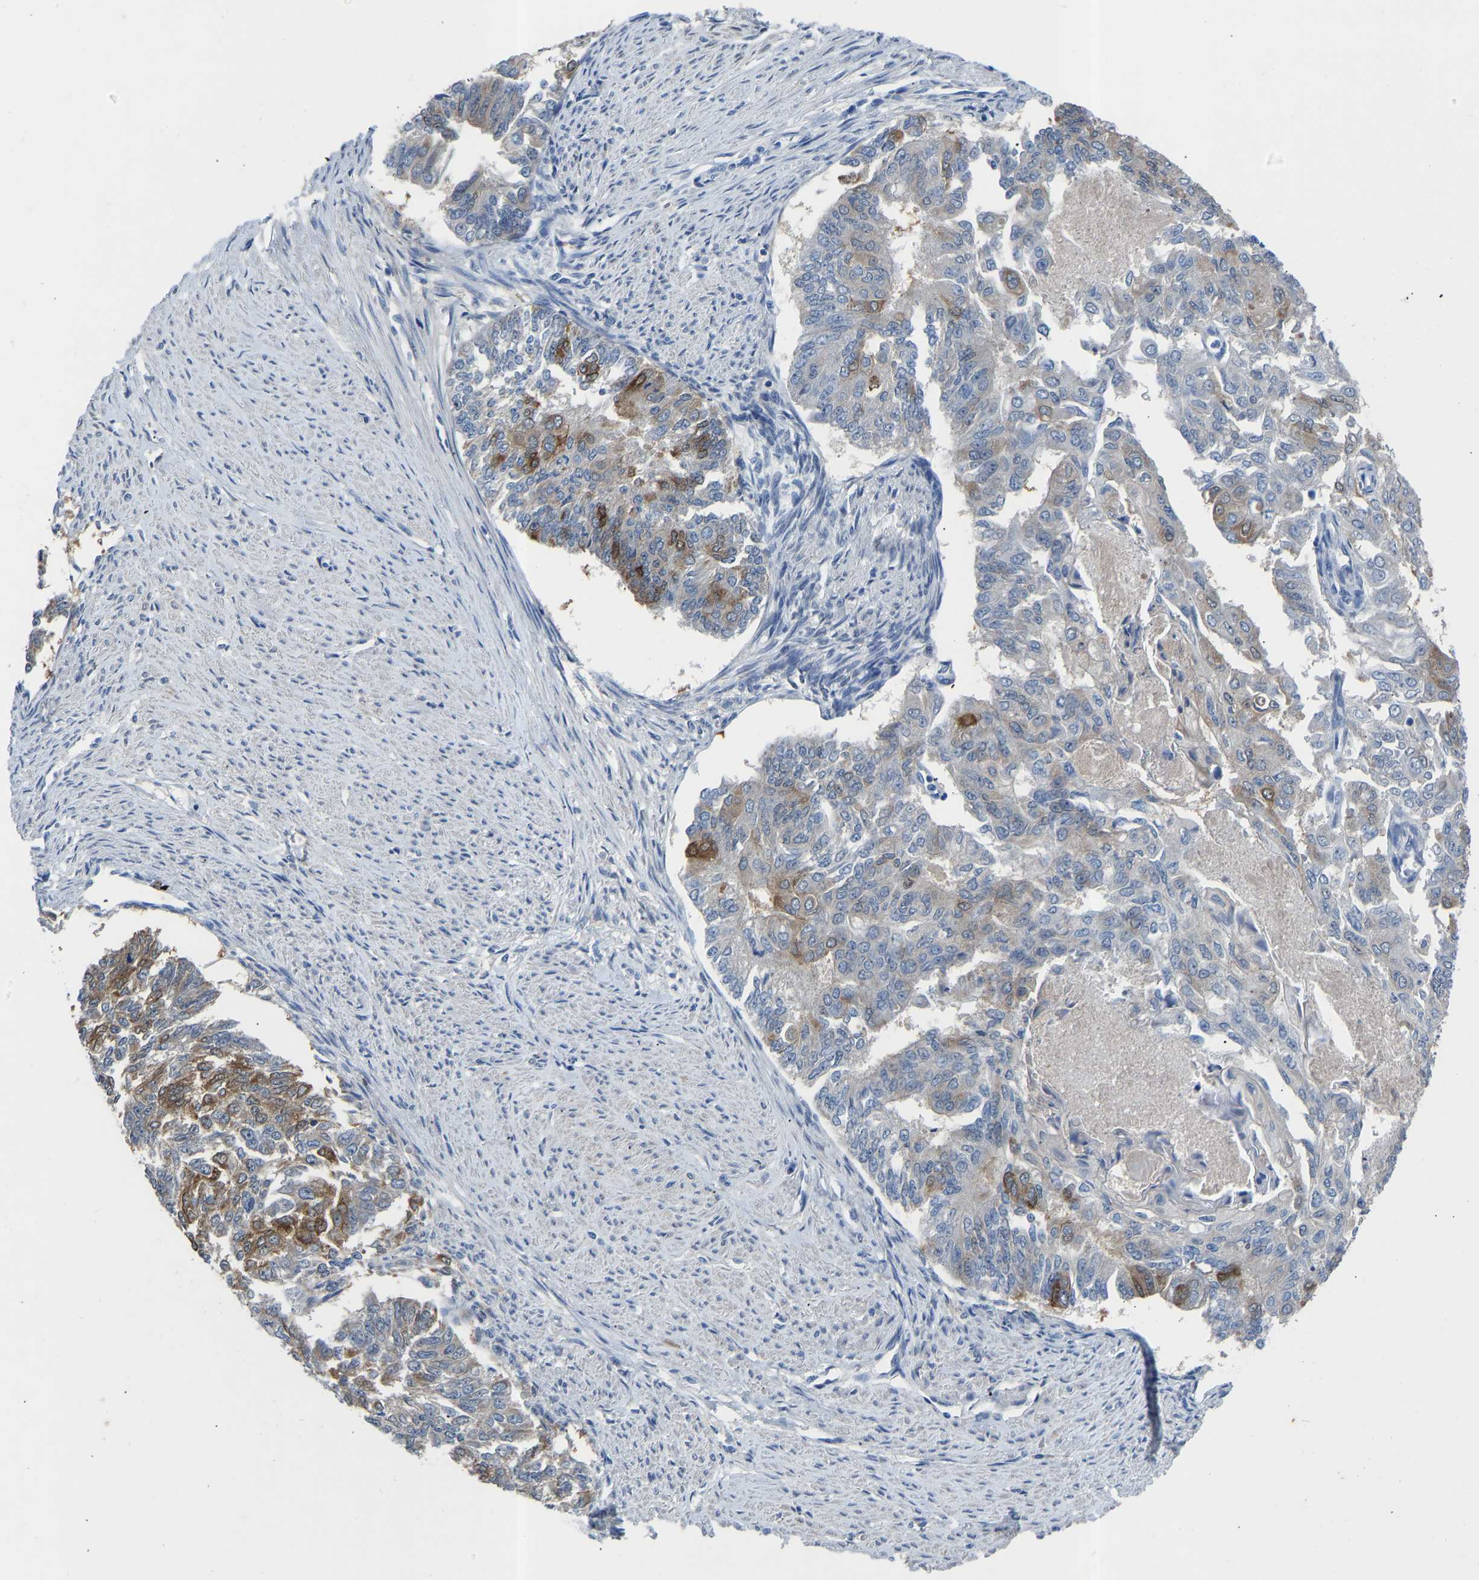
{"staining": {"intensity": "moderate", "quantity": "<25%", "location": "cytoplasmic/membranous"}, "tissue": "endometrial cancer", "cell_type": "Tumor cells", "image_type": "cancer", "snomed": [{"axis": "morphology", "description": "Adenocarcinoma, NOS"}, {"axis": "topography", "description": "Endometrium"}], "caption": "Immunohistochemical staining of human endometrial cancer exhibits moderate cytoplasmic/membranous protein expression in about <25% of tumor cells.", "gene": "RBP1", "patient": {"sex": "female", "age": 32}}